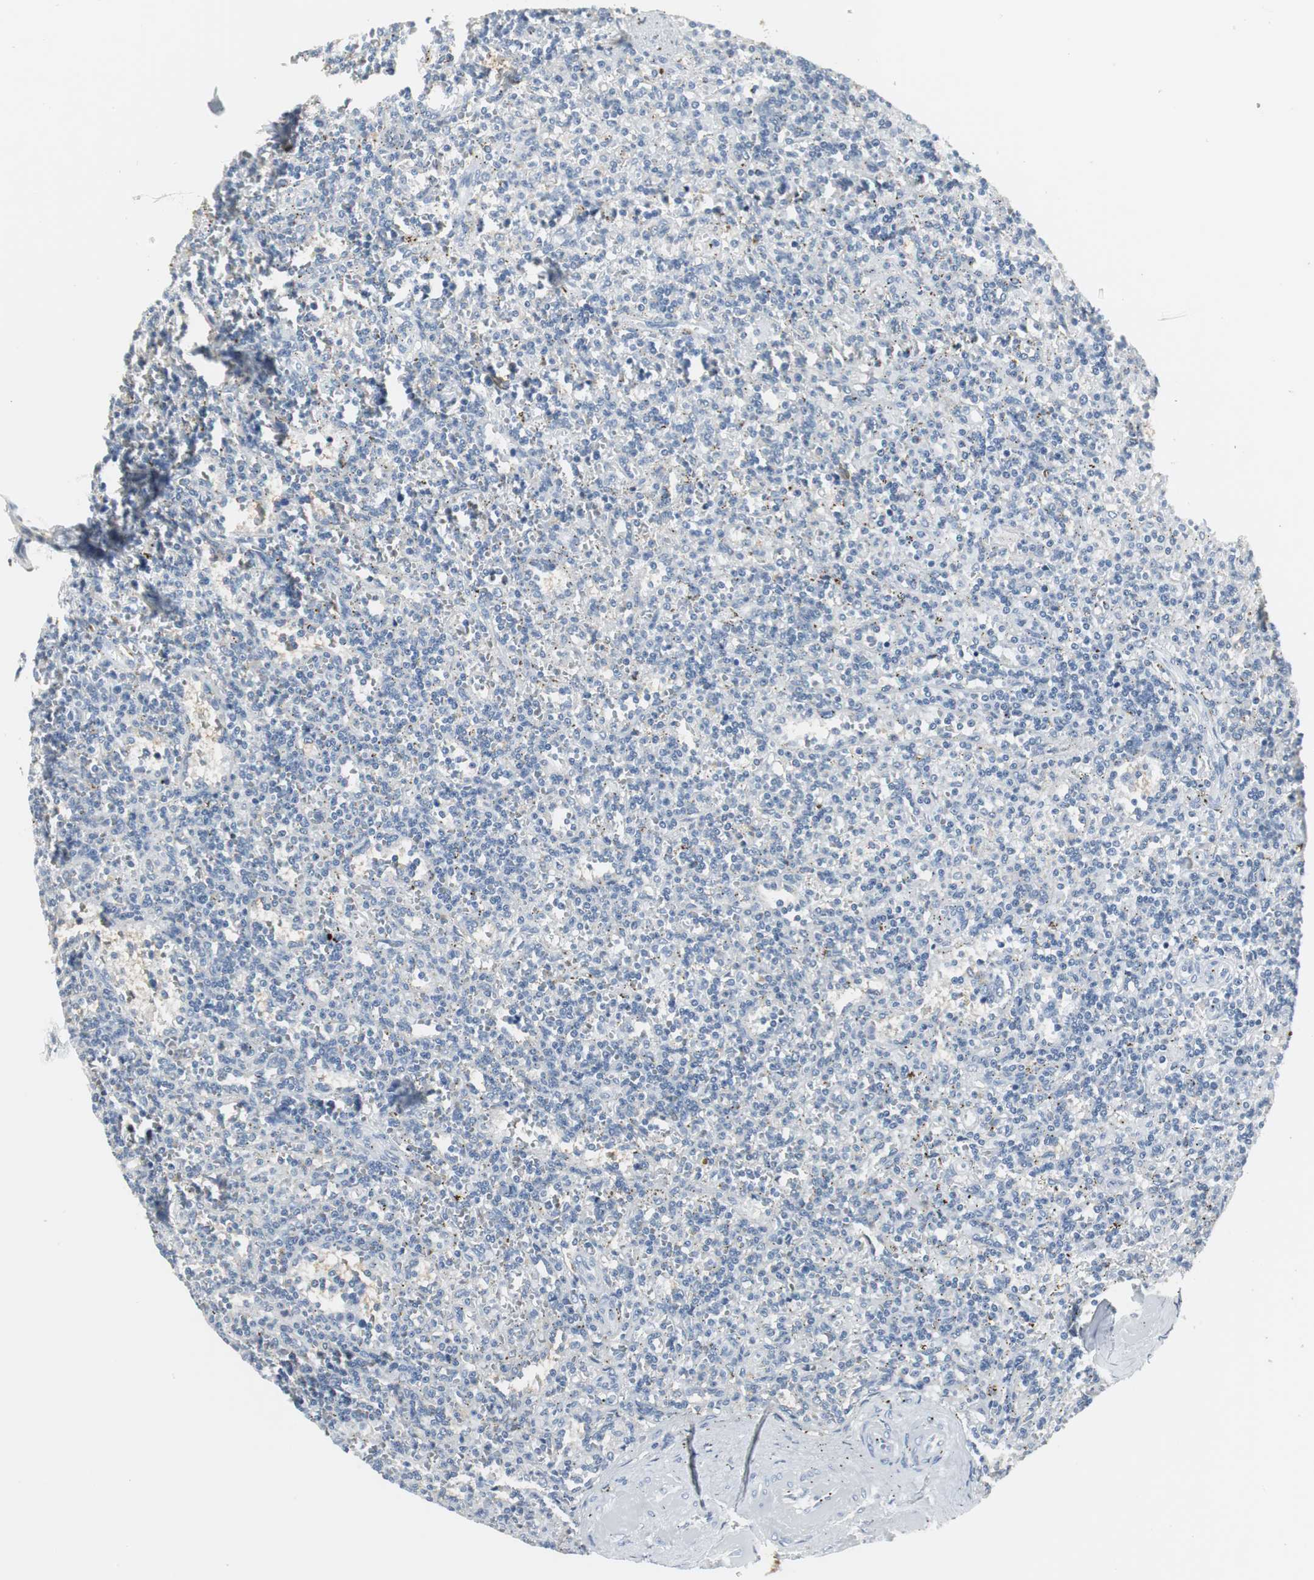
{"staining": {"intensity": "negative", "quantity": "none", "location": "none"}, "tissue": "lymphoma", "cell_type": "Tumor cells", "image_type": "cancer", "snomed": [{"axis": "morphology", "description": "Malignant lymphoma, non-Hodgkin's type, Low grade"}, {"axis": "topography", "description": "Spleen"}], "caption": "Immunohistochemistry (IHC) histopathology image of neoplastic tissue: lymphoma stained with DAB displays no significant protein expression in tumor cells.", "gene": "SLC2A5", "patient": {"sex": "male", "age": 73}}